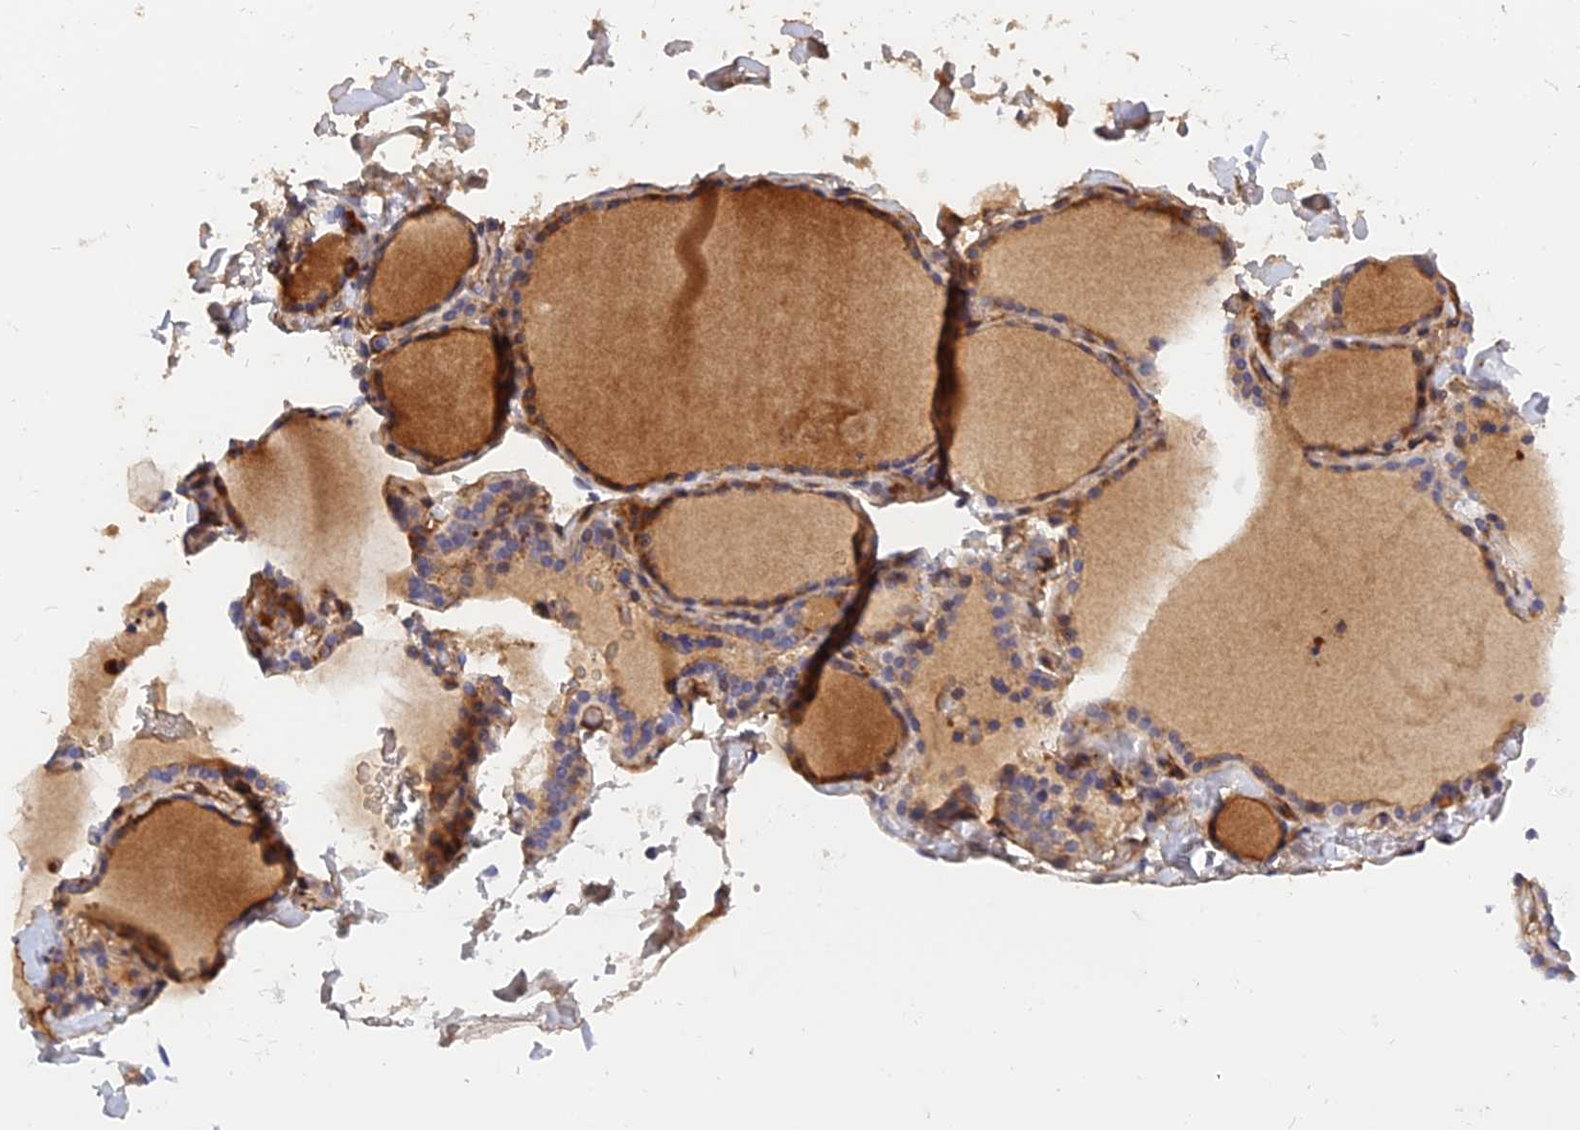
{"staining": {"intensity": "weak", "quantity": "25%-75%", "location": "cytoplasmic/membranous"}, "tissue": "thyroid gland", "cell_type": "Glandular cells", "image_type": "normal", "snomed": [{"axis": "morphology", "description": "Normal tissue, NOS"}, {"axis": "topography", "description": "Thyroid gland"}], "caption": "High-magnification brightfield microscopy of unremarkable thyroid gland stained with DAB (3,3'-diaminobenzidine) (brown) and counterstained with hematoxylin (blue). glandular cells exhibit weak cytoplasmic/membranous staining is appreciated in approximately25%-75% of cells. The protein is shown in brown color, while the nuclei are stained blue.", "gene": "MRPL35", "patient": {"sex": "female", "age": 22}}